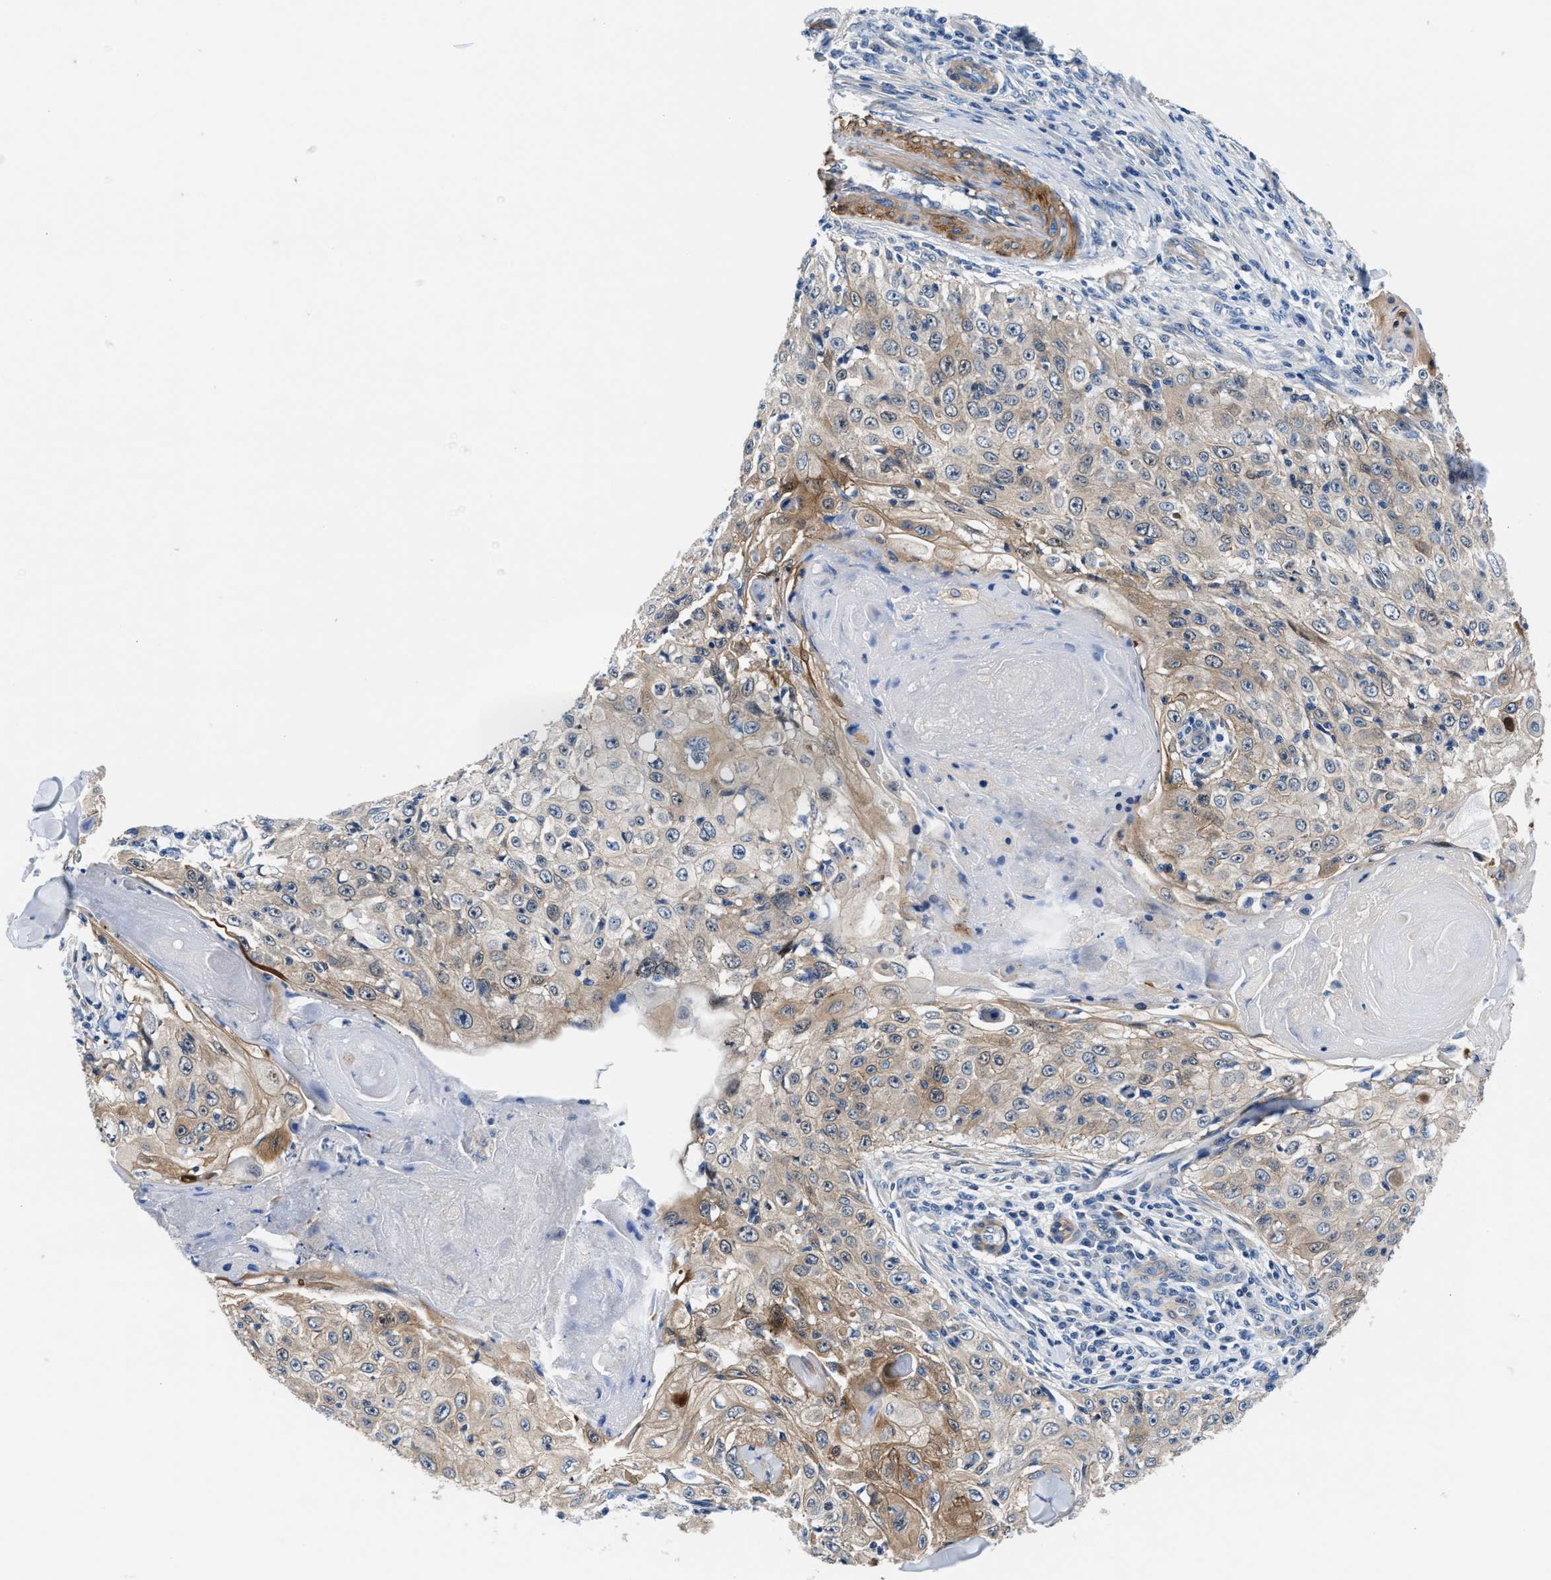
{"staining": {"intensity": "moderate", "quantity": "25%-75%", "location": "cytoplasmic/membranous"}, "tissue": "skin cancer", "cell_type": "Tumor cells", "image_type": "cancer", "snomed": [{"axis": "morphology", "description": "Squamous cell carcinoma, NOS"}, {"axis": "topography", "description": "Skin"}], "caption": "Tumor cells reveal medium levels of moderate cytoplasmic/membranous expression in approximately 25%-75% of cells in human squamous cell carcinoma (skin).", "gene": "PARG", "patient": {"sex": "male", "age": 86}}